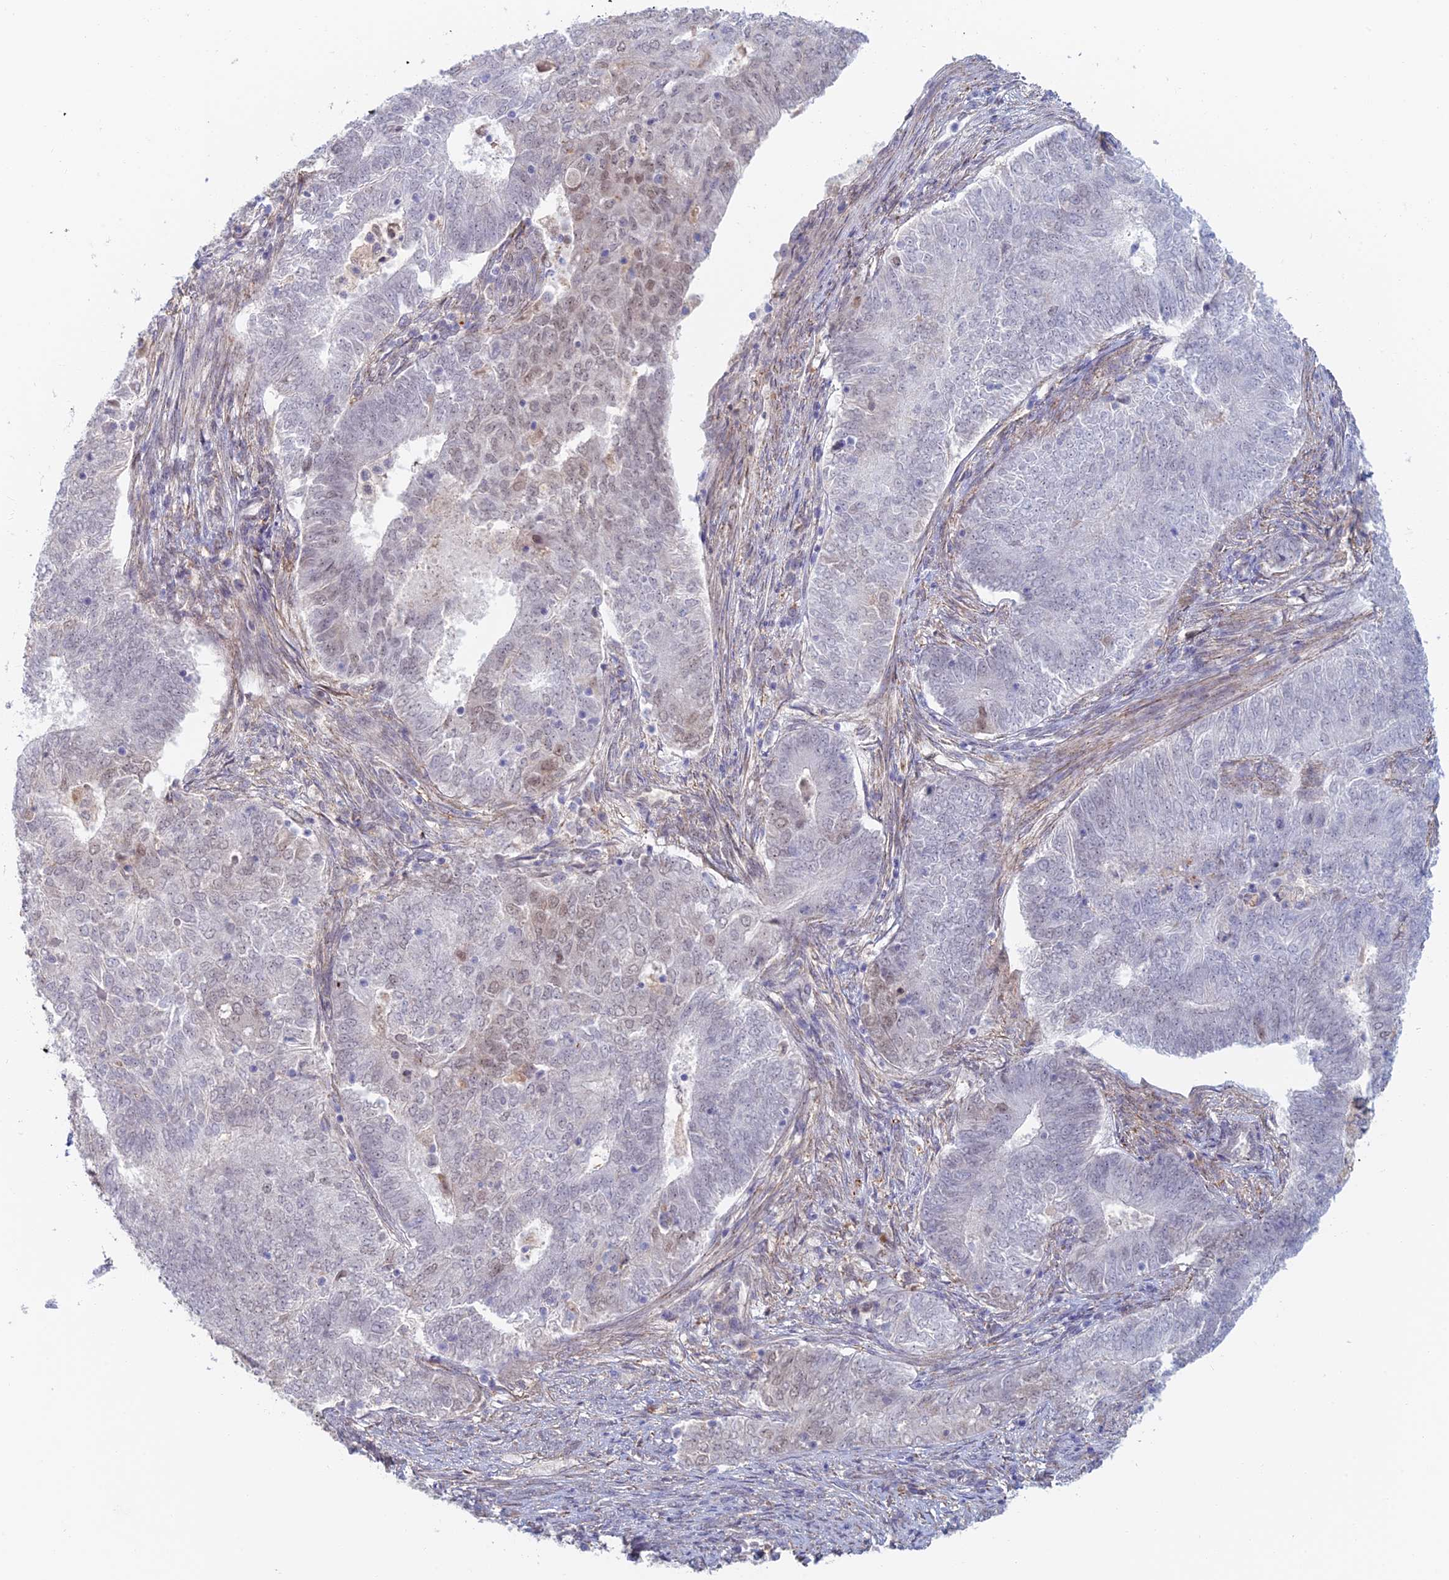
{"staining": {"intensity": "weak", "quantity": "<25%", "location": "nuclear"}, "tissue": "endometrial cancer", "cell_type": "Tumor cells", "image_type": "cancer", "snomed": [{"axis": "morphology", "description": "Adenocarcinoma, NOS"}, {"axis": "topography", "description": "Endometrium"}], "caption": "DAB (3,3'-diaminobenzidine) immunohistochemical staining of human endometrial cancer shows no significant positivity in tumor cells. The staining is performed using DAB brown chromogen with nuclei counter-stained in using hematoxylin.", "gene": "ZUP1", "patient": {"sex": "female", "age": 62}}